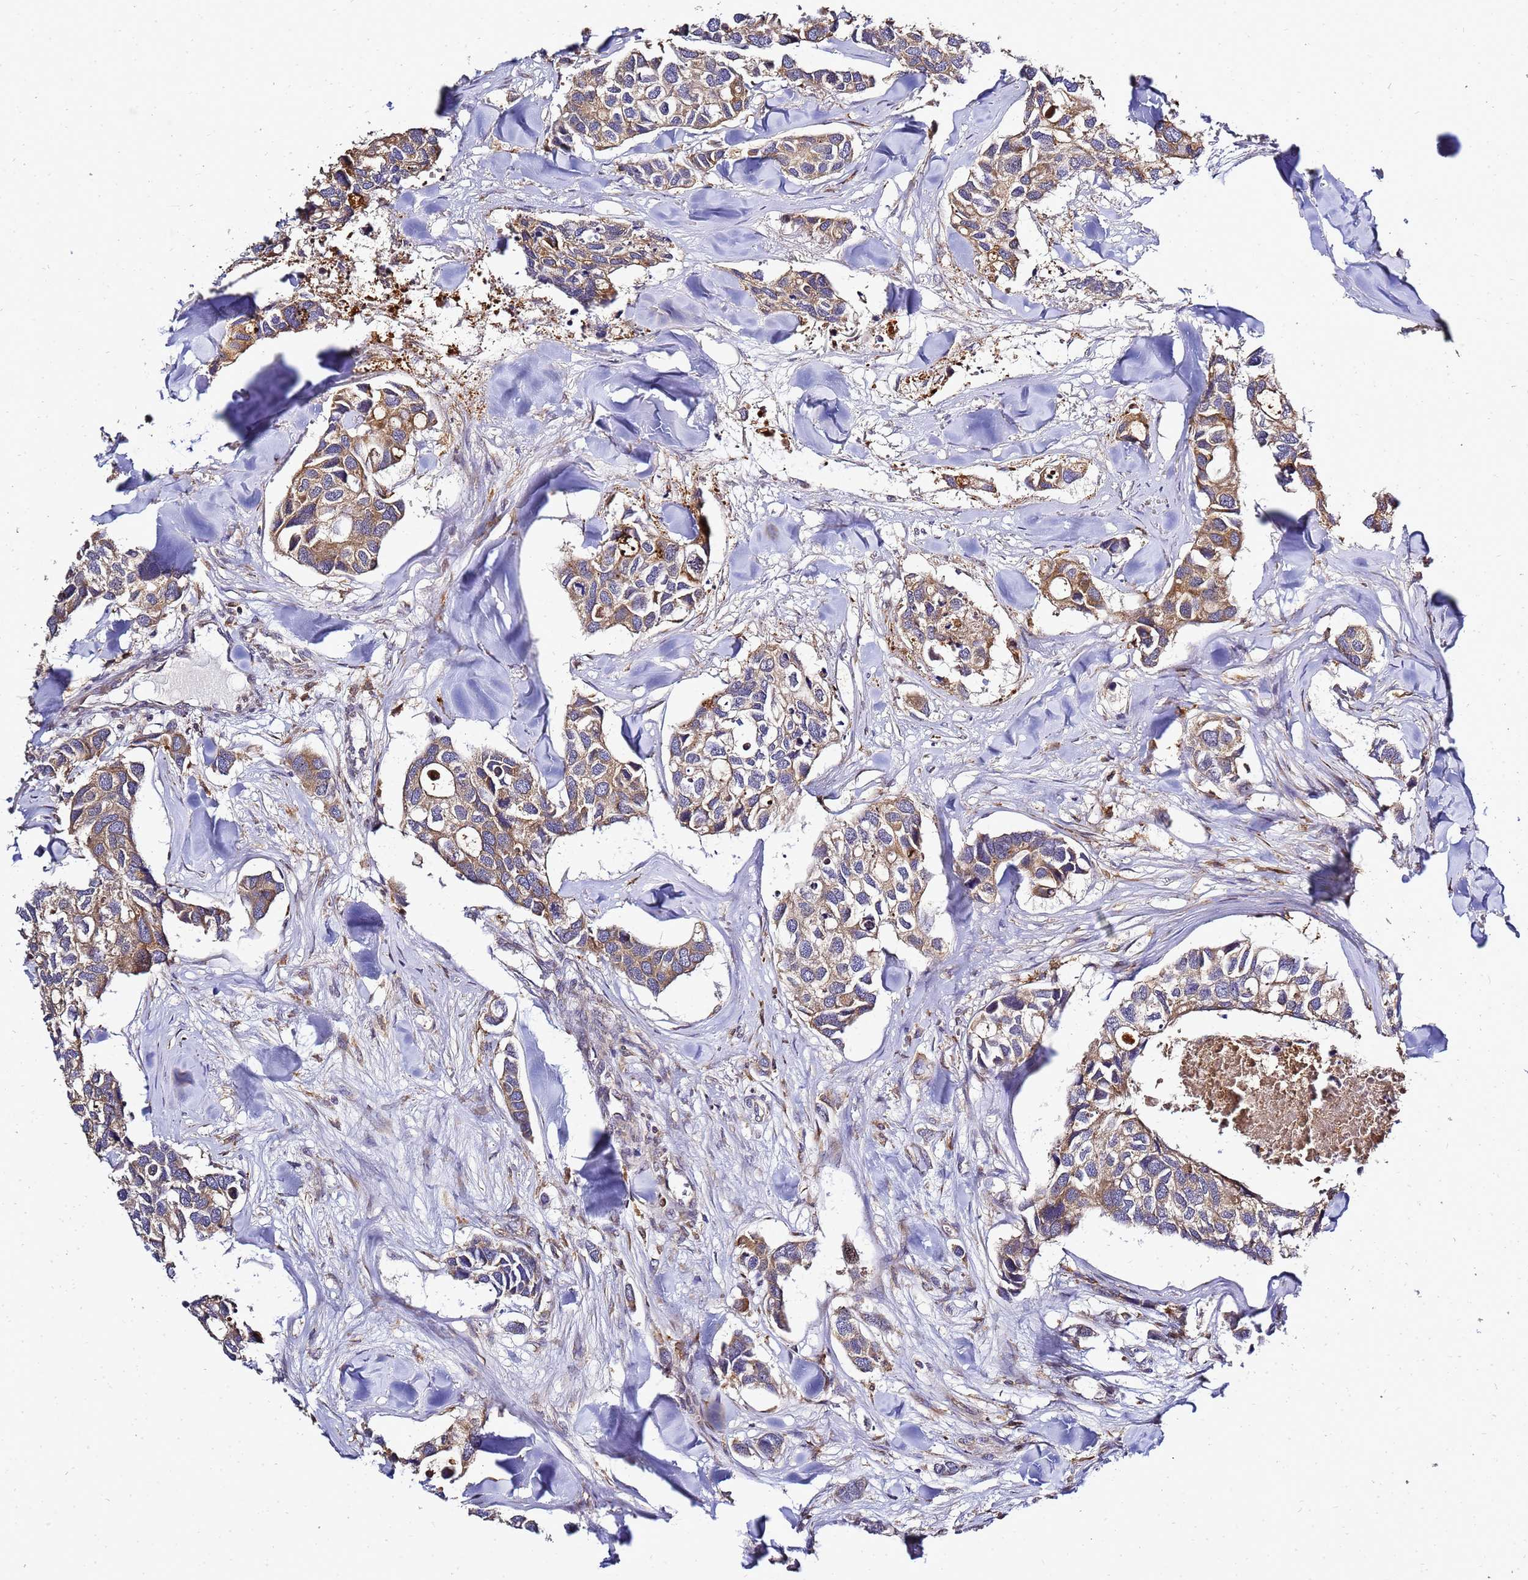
{"staining": {"intensity": "moderate", "quantity": ">75%", "location": "cytoplasmic/membranous"}, "tissue": "breast cancer", "cell_type": "Tumor cells", "image_type": "cancer", "snomed": [{"axis": "morphology", "description": "Duct carcinoma"}, {"axis": "topography", "description": "Breast"}], "caption": "This photomicrograph shows immunohistochemistry (IHC) staining of human breast cancer, with medium moderate cytoplasmic/membranous positivity in approximately >75% of tumor cells.", "gene": "ADPGK", "patient": {"sex": "female", "age": 83}}